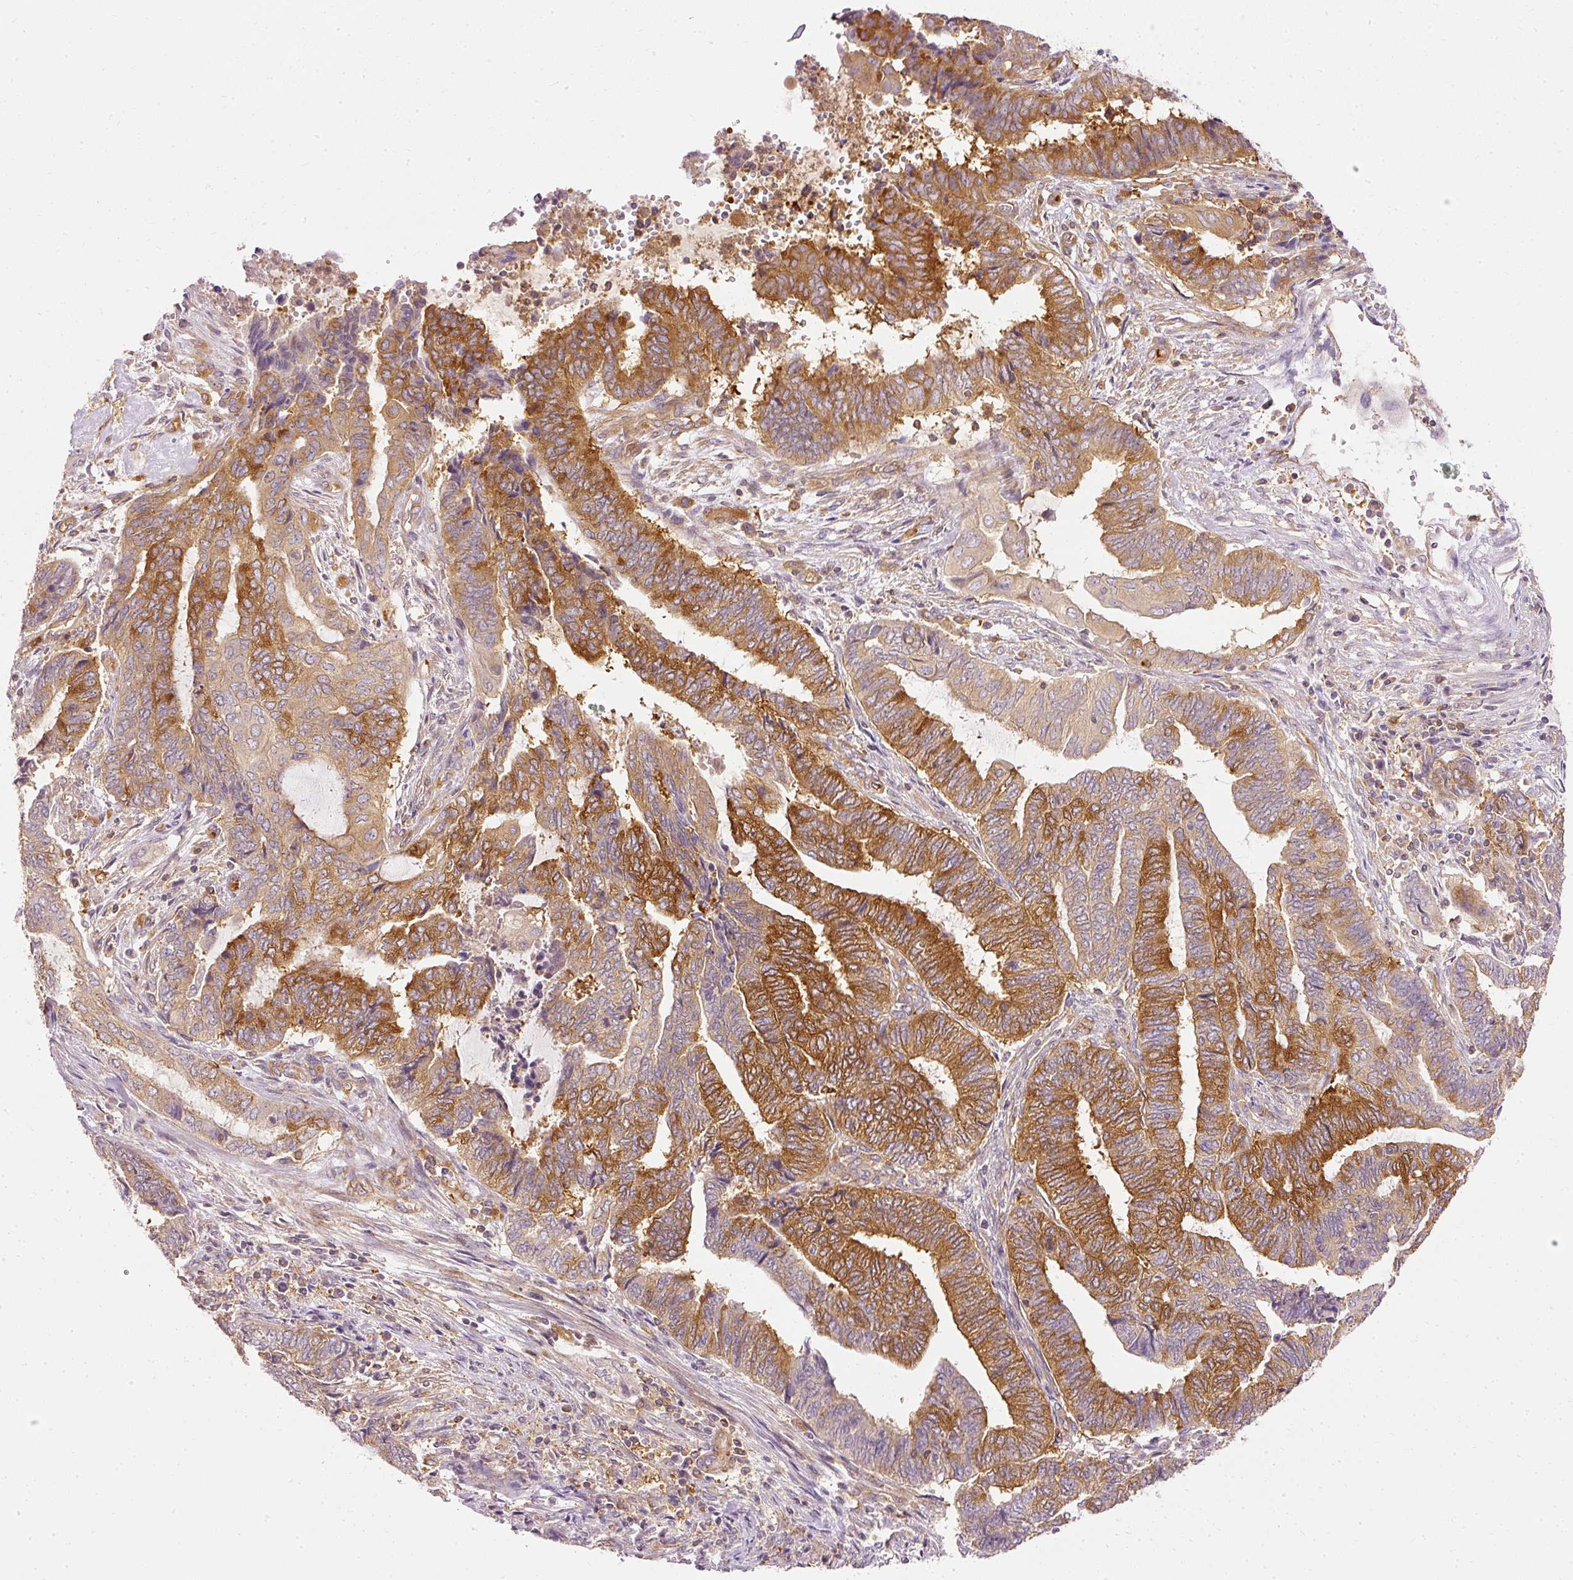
{"staining": {"intensity": "strong", "quantity": "25%-75%", "location": "cytoplasmic/membranous"}, "tissue": "endometrial cancer", "cell_type": "Tumor cells", "image_type": "cancer", "snomed": [{"axis": "morphology", "description": "Adenocarcinoma, NOS"}, {"axis": "topography", "description": "Uterus"}, {"axis": "topography", "description": "Endometrium"}], "caption": "A high amount of strong cytoplasmic/membranous staining is present in about 25%-75% of tumor cells in endometrial adenocarcinoma tissue.", "gene": "ARMH3", "patient": {"sex": "female", "age": 70}}